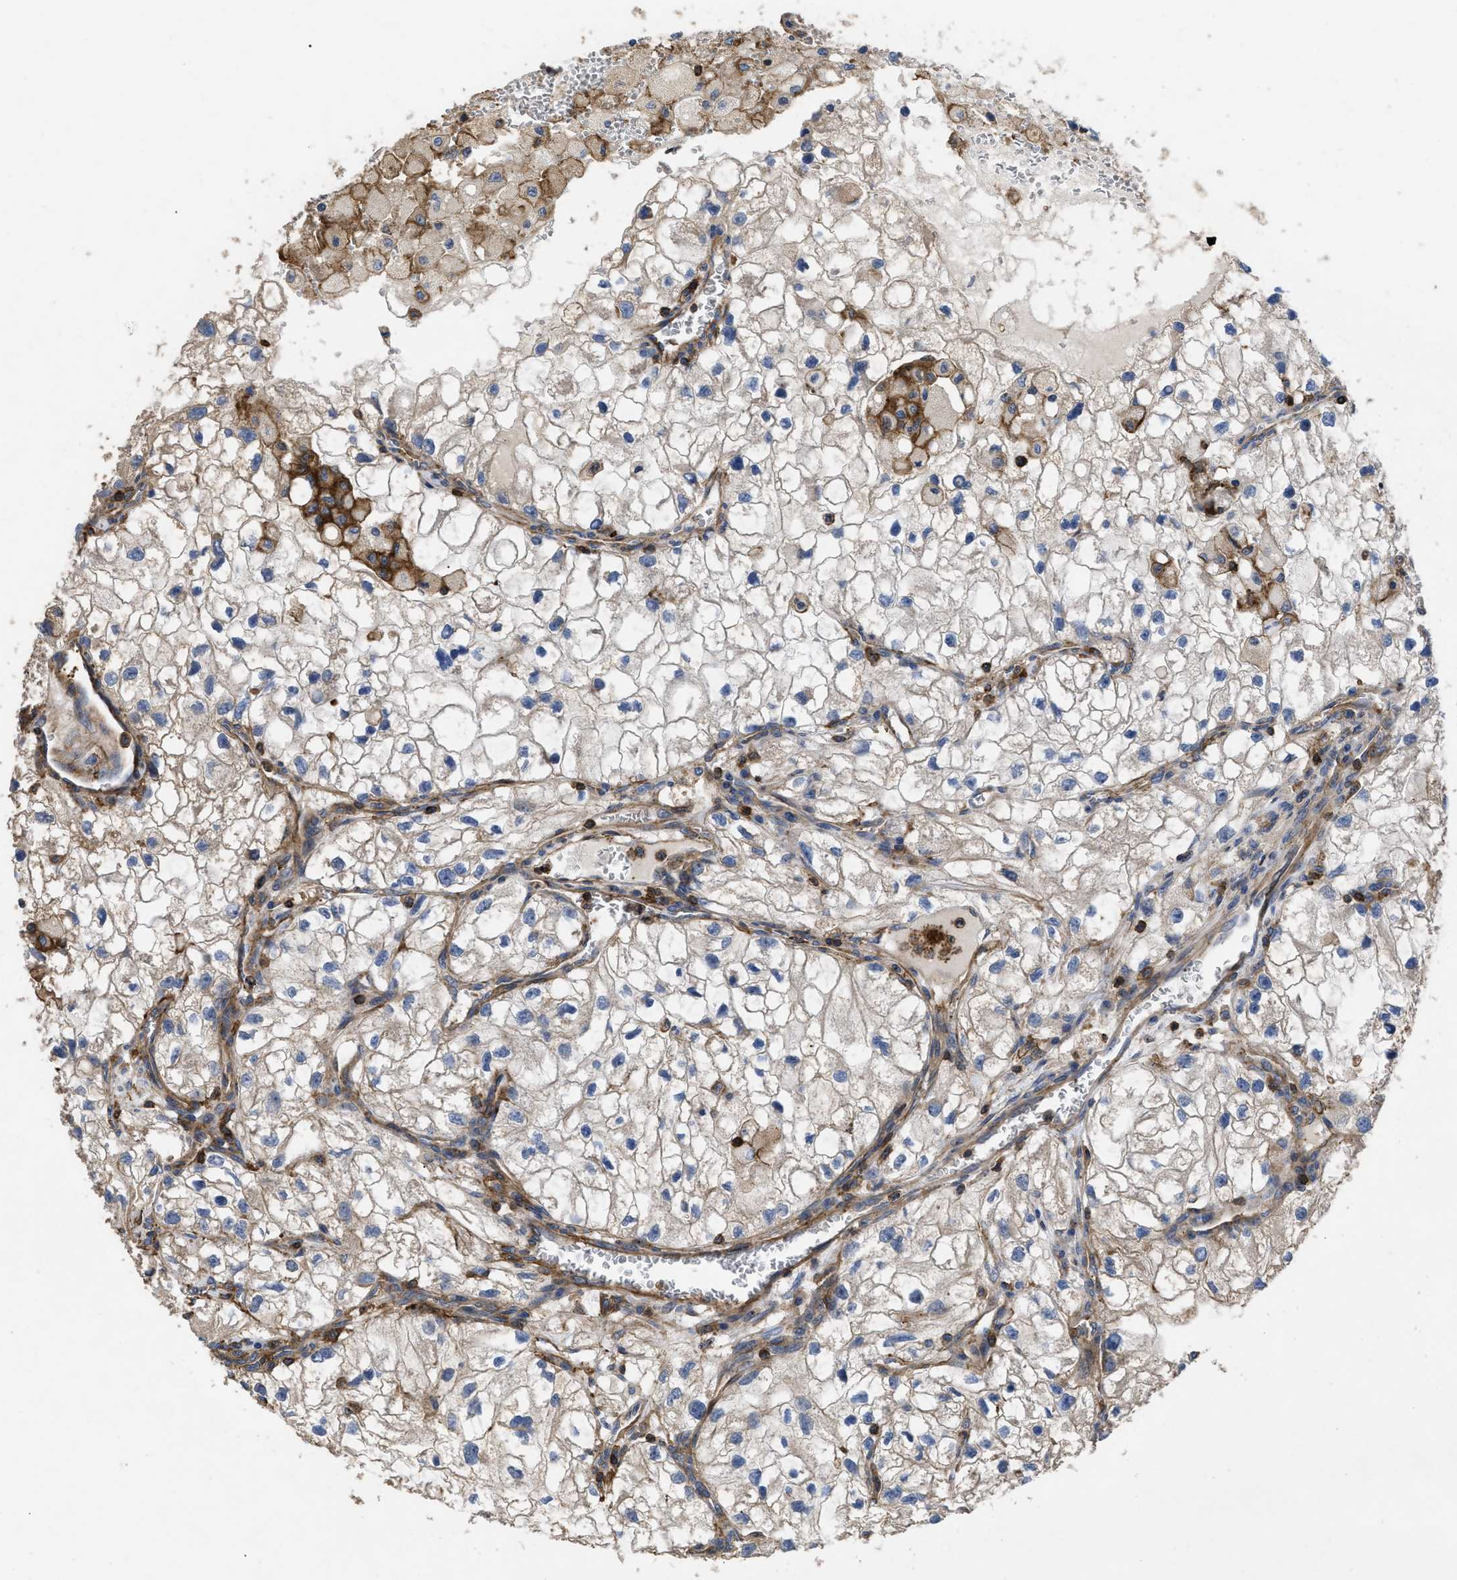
{"staining": {"intensity": "negative", "quantity": "none", "location": "none"}, "tissue": "renal cancer", "cell_type": "Tumor cells", "image_type": "cancer", "snomed": [{"axis": "morphology", "description": "Adenocarcinoma, NOS"}, {"axis": "topography", "description": "Kidney"}], "caption": "Tumor cells show no significant protein expression in renal cancer (adenocarcinoma).", "gene": "SCUBE2", "patient": {"sex": "female", "age": 70}}